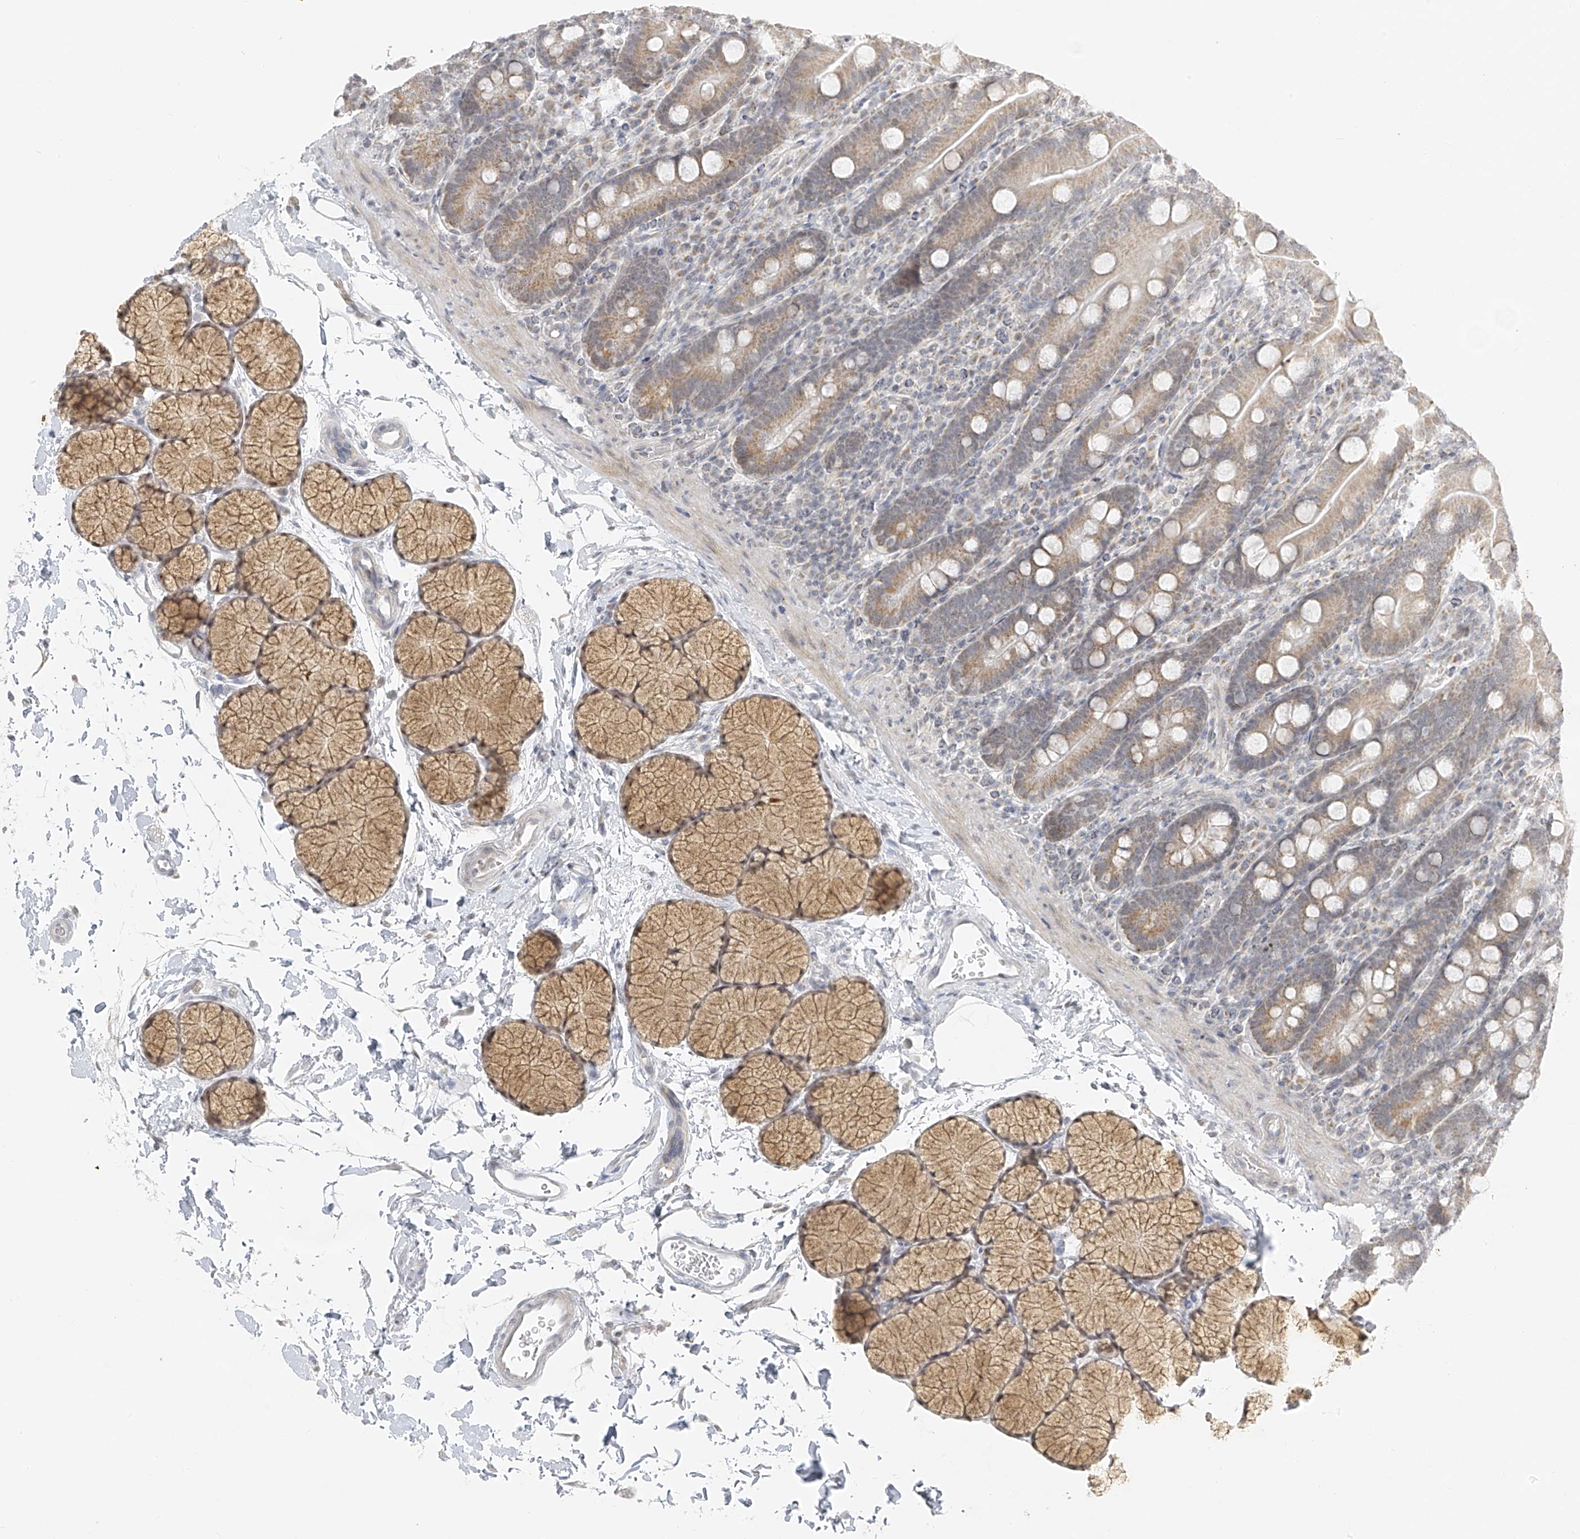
{"staining": {"intensity": "weak", "quantity": ">75%", "location": "cytoplasmic/membranous"}, "tissue": "duodenum", "cell_type": "Glandular cells", "image_type": "normal", "snomed": [{"axis": "morphology", "description": "Normal tissue, NOS"}, {"axis": "topography", "description": "Duodenum"}], "caption": "An image of duodenum stained for a protein exhibits weak cytoplasmic/membranous brown staining in glandular cells.", "gene": "DYRK1B", "patient": {"sex": "male", "age": 35}}